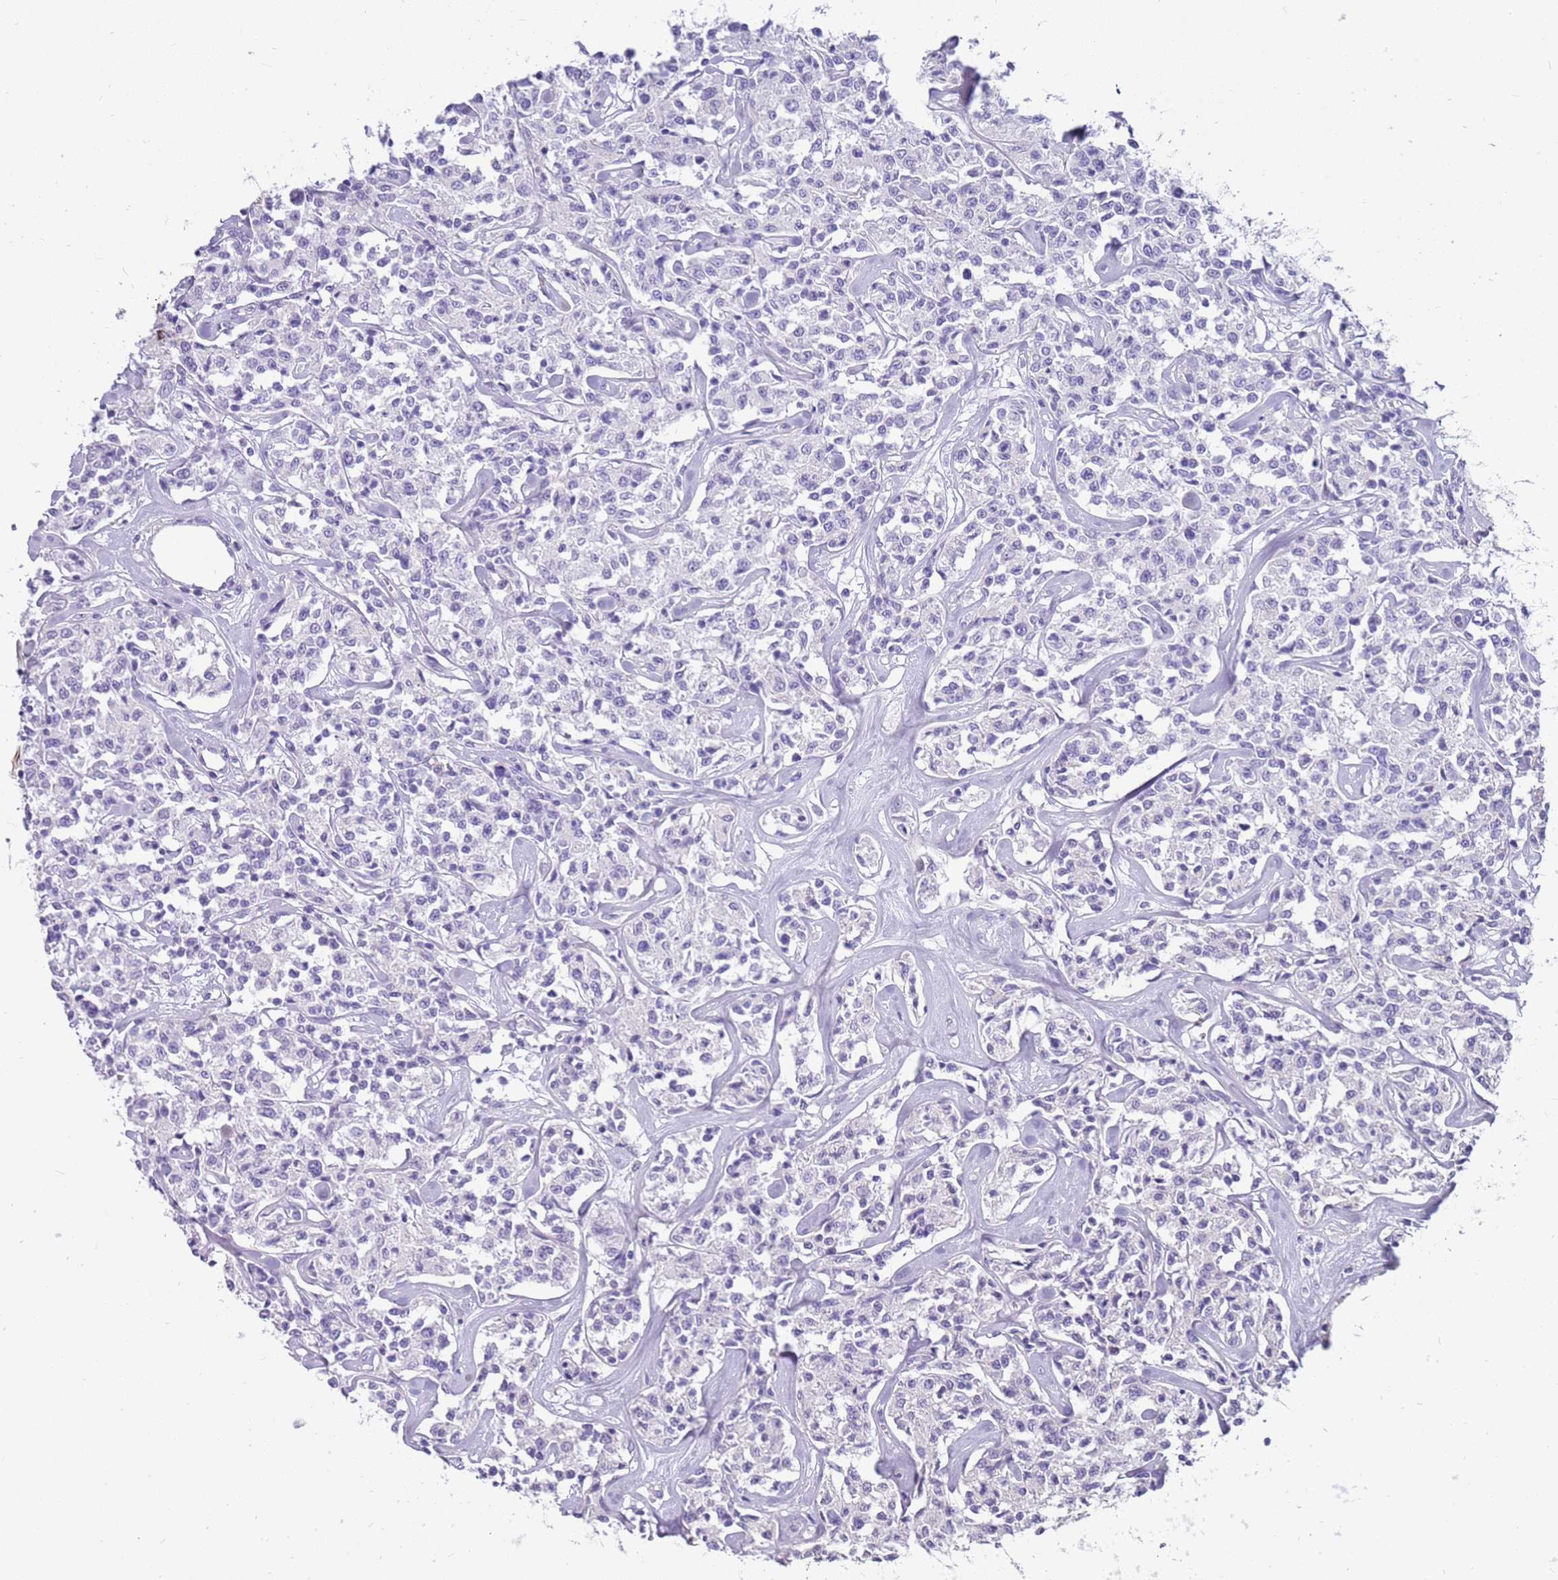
{"staining": {"intensity": "negative", "quantity": "none", "location": "none"}, "tissue": "lymphoma", "cell_type": "Tumor cells", "image_type": "cancer", "snomed": [{"axis": "morphology", "description": "Malignant lymphoma, non-Hodgkin's type, Low grade"}, {"axis": "topography", "description": "Small intestine"}], "caption": "Photomicrograph shows no protein positivity in tumor cells of malignant lymphoma, non-Hodgkin's type (low-grade) tissue. (DAB immunohistochemistry with hematoxylin counter stain).", "gene": "EVPLL", "patient": {"sex": "female", "age": 59}}